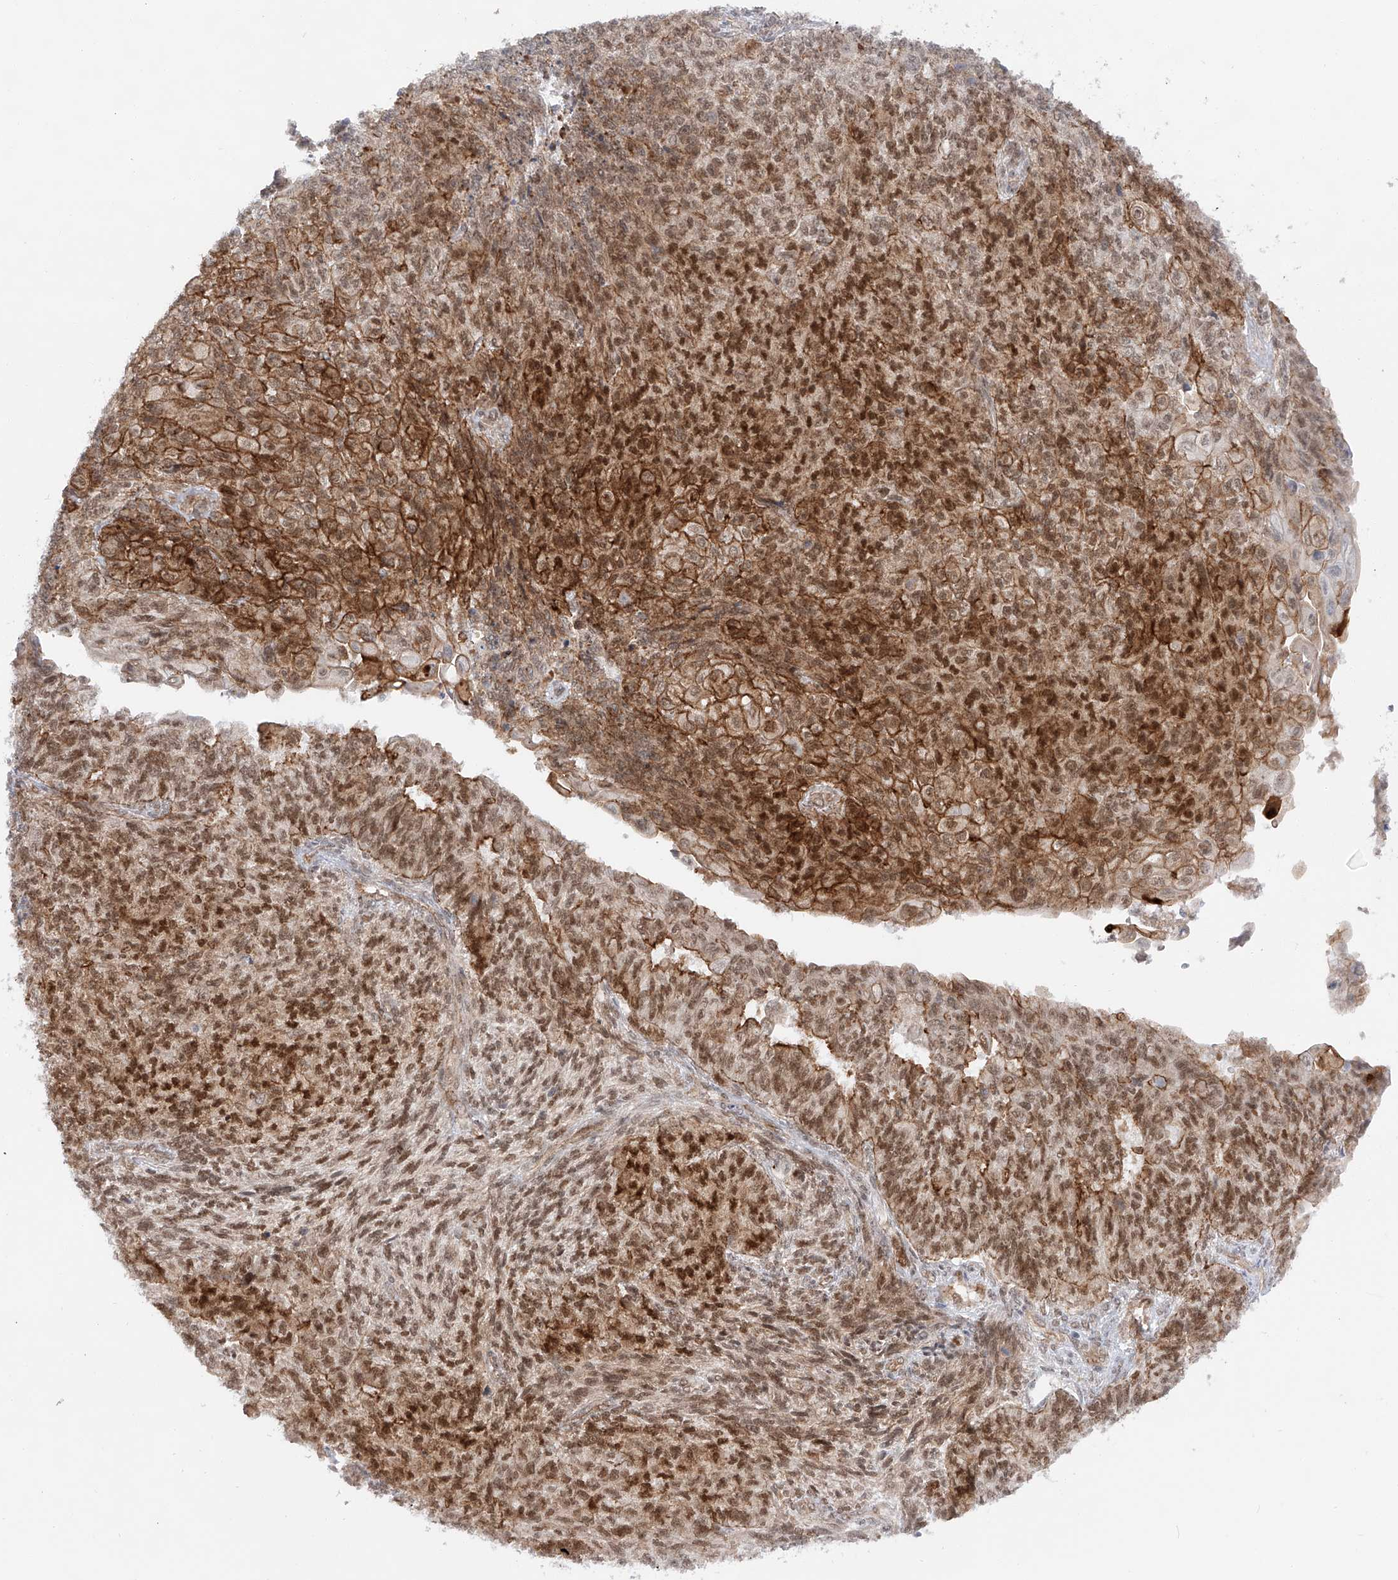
{"staining": {"intensity": "strong", "quantity": ">75%", "location": "cytoplasmic/membranous,nuclear"}, "tissue": "endometrial cancer", "cell_type": "Tumor cells", "image_type": "cancer", "snomed": [{"axis": "morphology", "description": "Adenocarcinoma, NOS"}, {"axis": "topography", "description": "Endometrium"}], "caption": "High-magnification brightfield microscopy of endometrial adenocarcinoma stained with DAB (3,3'-diaminobenzidine) (brown) and counterstained with hematoxylin (blue). tumor cells exhibit strong cytoplasmic/membranous and nuclear staining is appreciated in about>75% of cells.", "gene": "POGK", "patient": {"sex": "female", "age": 32}}